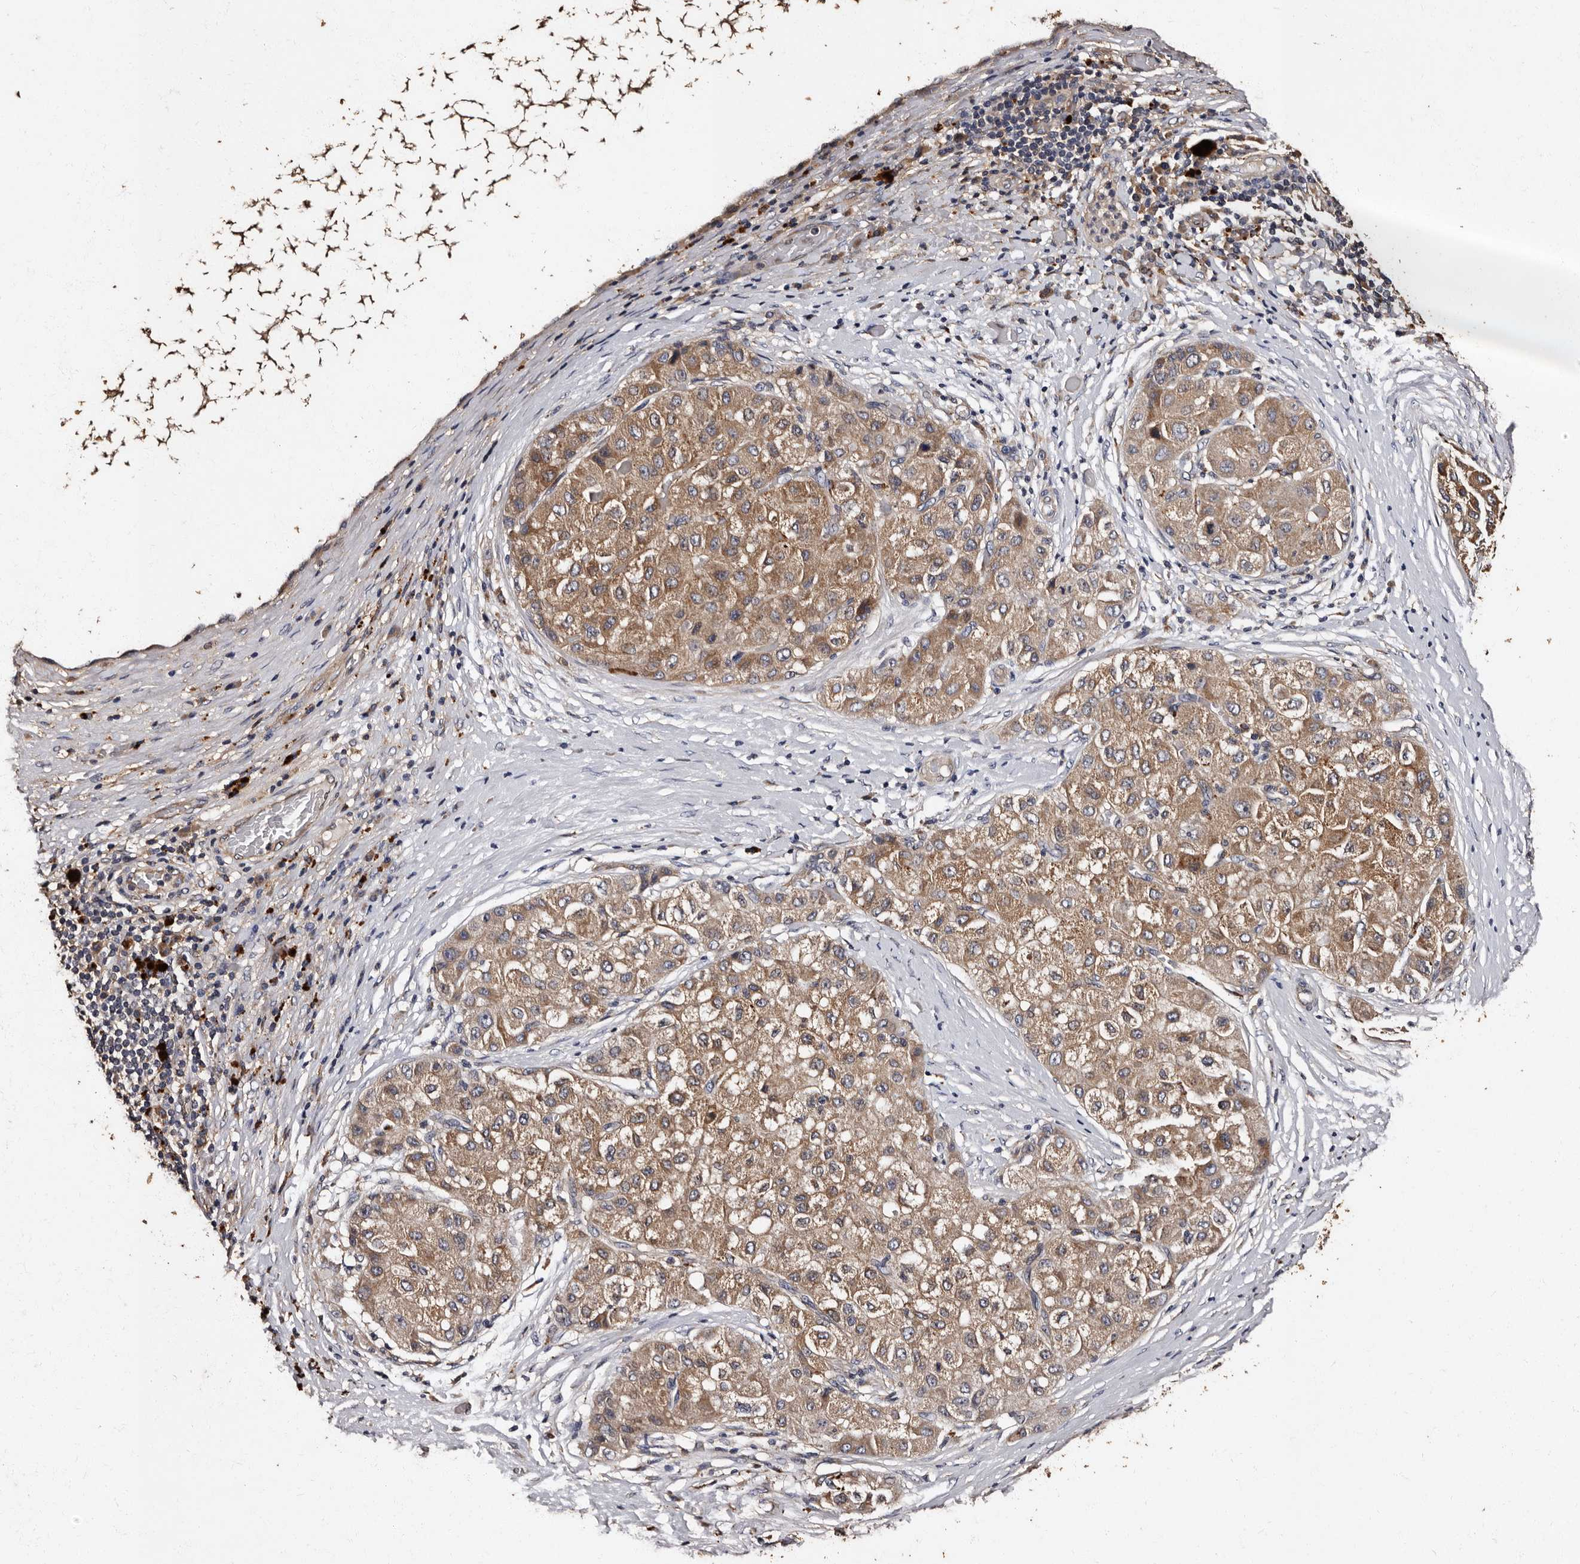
{"staining": {"intensity": "moderate", "quantity": ">75%", "location": "cytoplasmic/membranous"}, "tissue": "liver cancer", "cell_type": "Tumor cells", "image_type": "cancer", "snomed": [{"axis": "morphology", "description": "Carcinoma, Hepatocellular, NOS"}, {"axis": "topography", "description": "Liver"}], "caption": "Brown immunohistochemical staining in liver hepatocellular carcinoma reveals moderate cytoplasmic/membranous staining in approximately >75% of tumor cells. Using DAB (3,3'-diaminobenzidine) (brown) and hematoxylin (blue) stains, captured at high magnification using brightfield microscopy.", "gene": "ADCK5", "patient": {"sex": "male", "age": 80}}